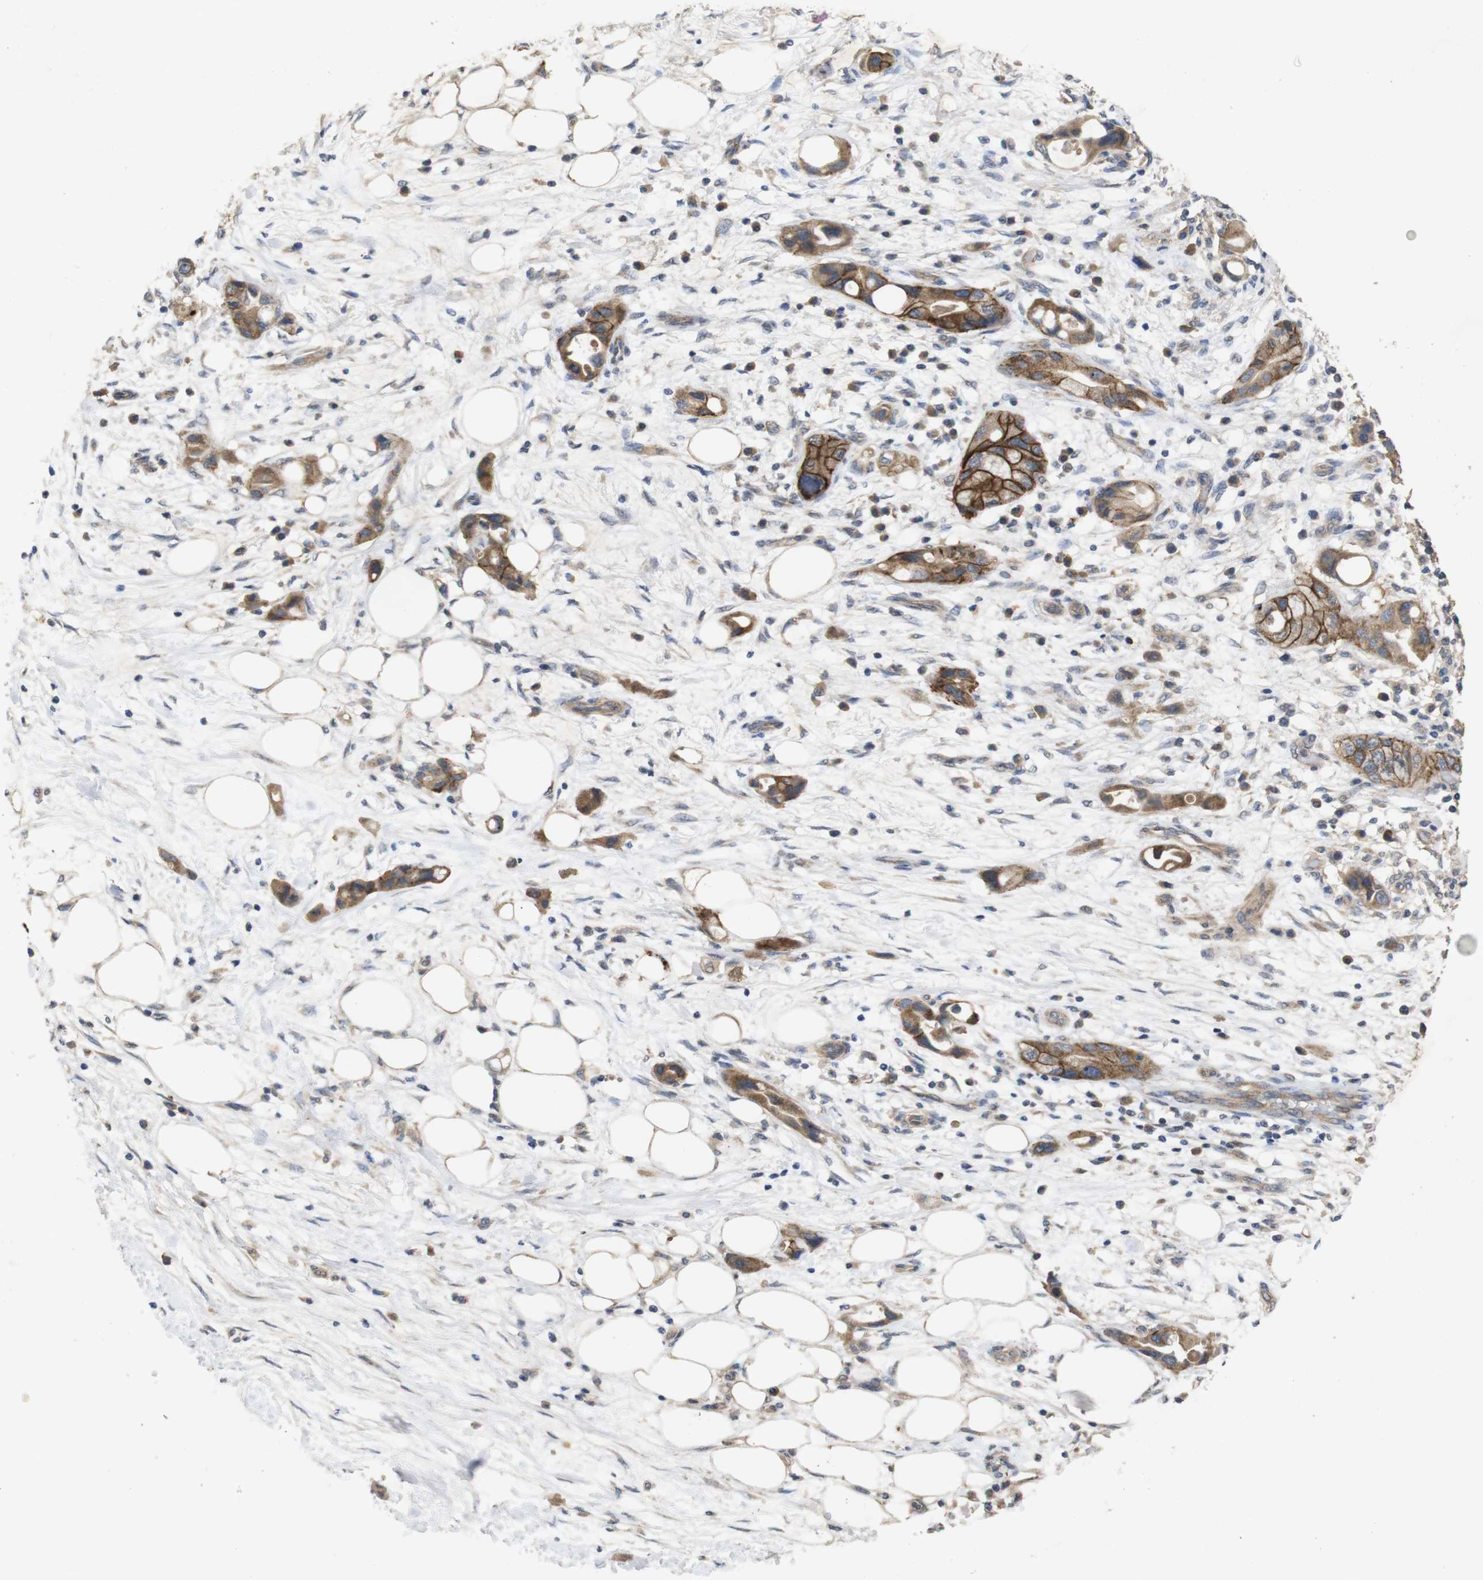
{"staining": {"intensity": "moderate", "quantity": ">75%", "location": "cytoplasmic/membranous"}, "tissue": "pancreatic cancer", "cell_type": "Tumor cells", "image_type": "cancer", "snomed": [{"axis": "morphology", "description": "Adenocarcinoma, NOS"}, {"axis": "topography", "description": "Pancreas"}], "caption": "A high-resolution image shows immunohistochemistry (IHC) staining of pancreatic adenocarcinoma, which demonstrates moderate cytoplasmic/membranous expression in approximately >75% of tumor cells.", "gene": "KCNS3", "patient": {"sex": "female", "age": 57}}